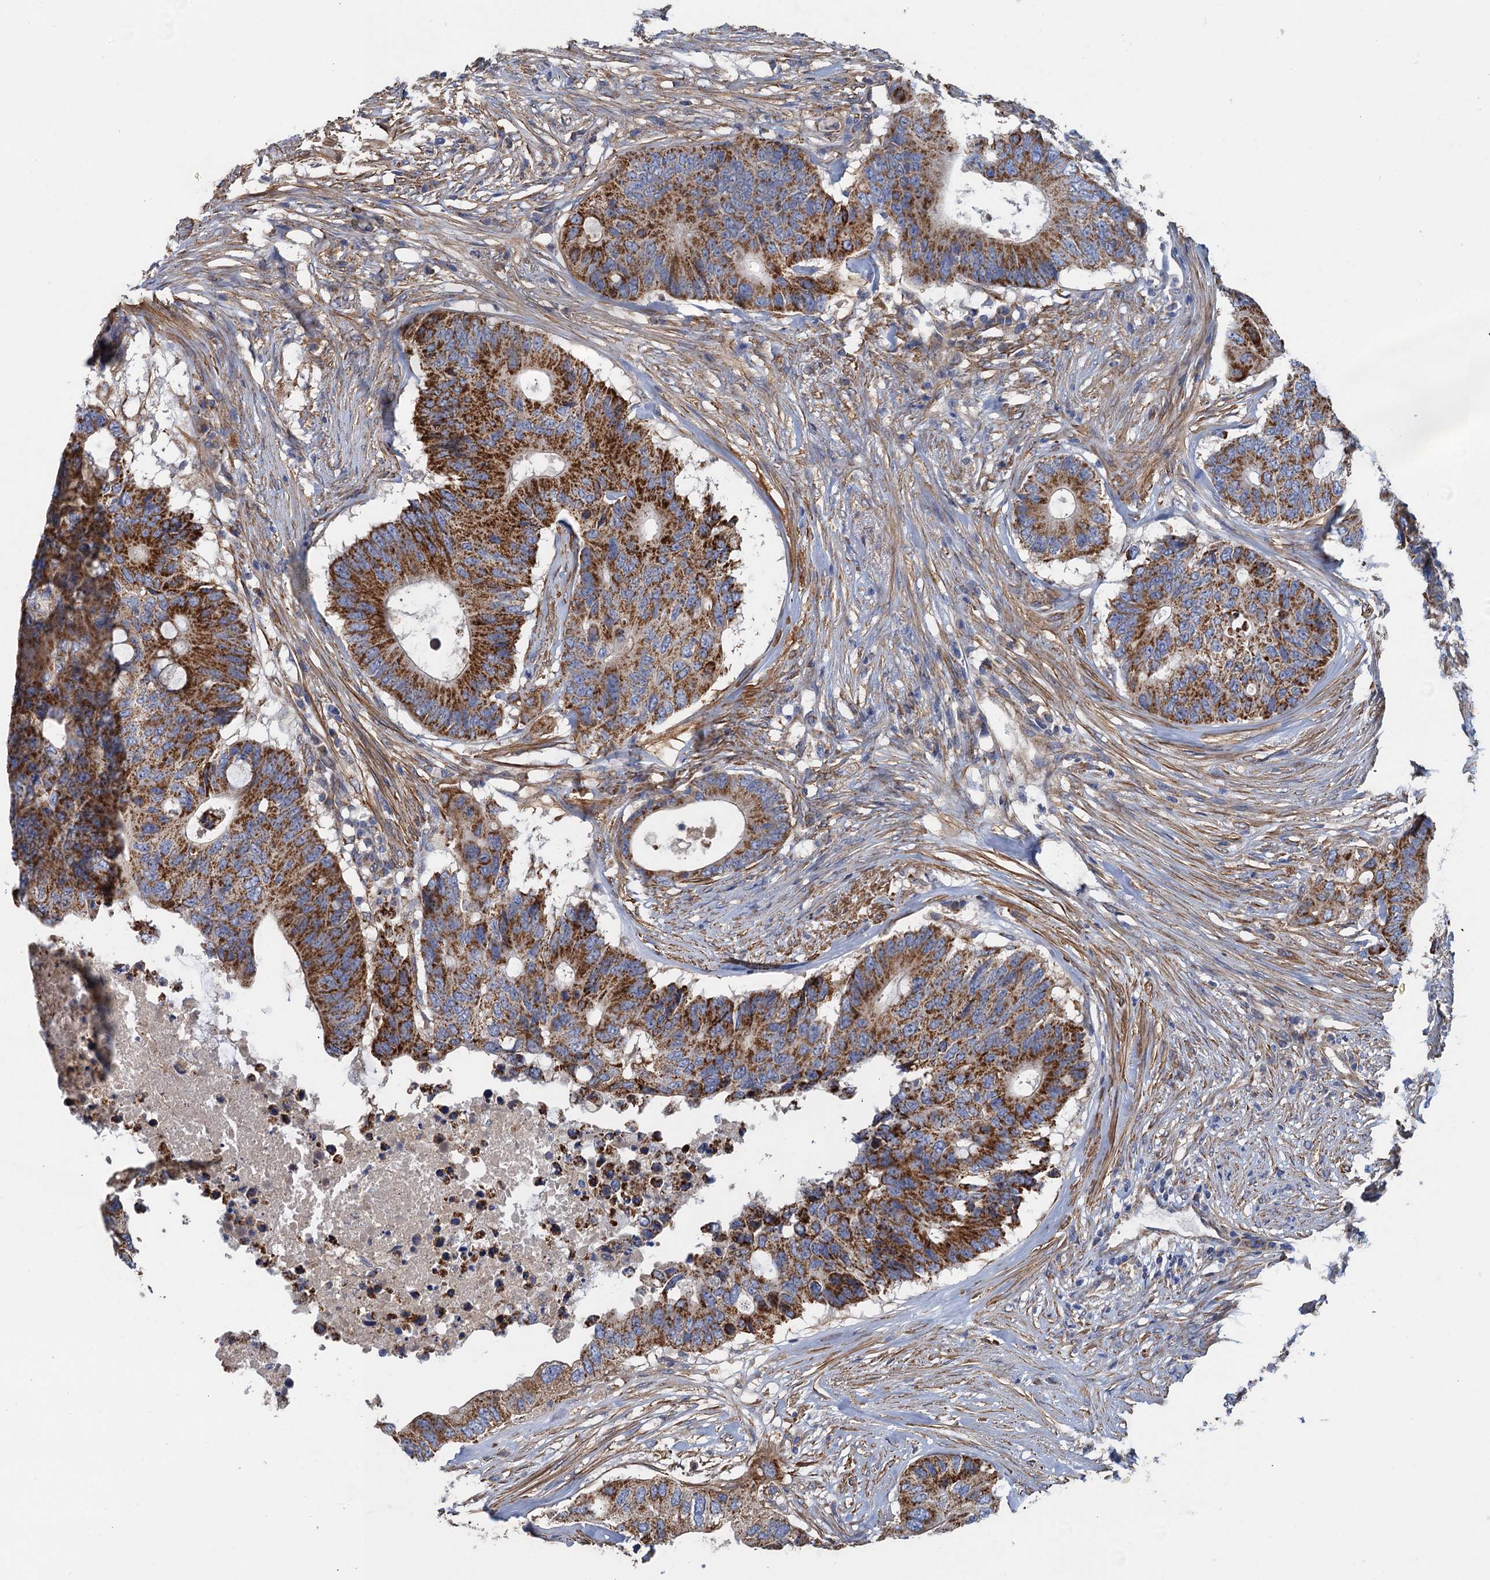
{"staining": {"intensity": "strong", "quantity": "25%-75%", "location": "cytoplasmic/membranous"}, "tissue": "colorectal cancer", "cell_type": "Tumor cells", "image_type": "cancer", "snomed": [{"axis": "morphology", "description": "Adenocarcinoma, NOS"}, {"axis": "topography", "description": "Colon"}], "caption": "IHC photomicrograph of adenocarcinoma (colorectal) stained for a protein (brown), which reveals high levels of strong cytoplasmic/membranous expression in approximately 25%-75% of tumor cells.", "gene": "GCSH", "patient": {"sex": "male", "age": 71}}